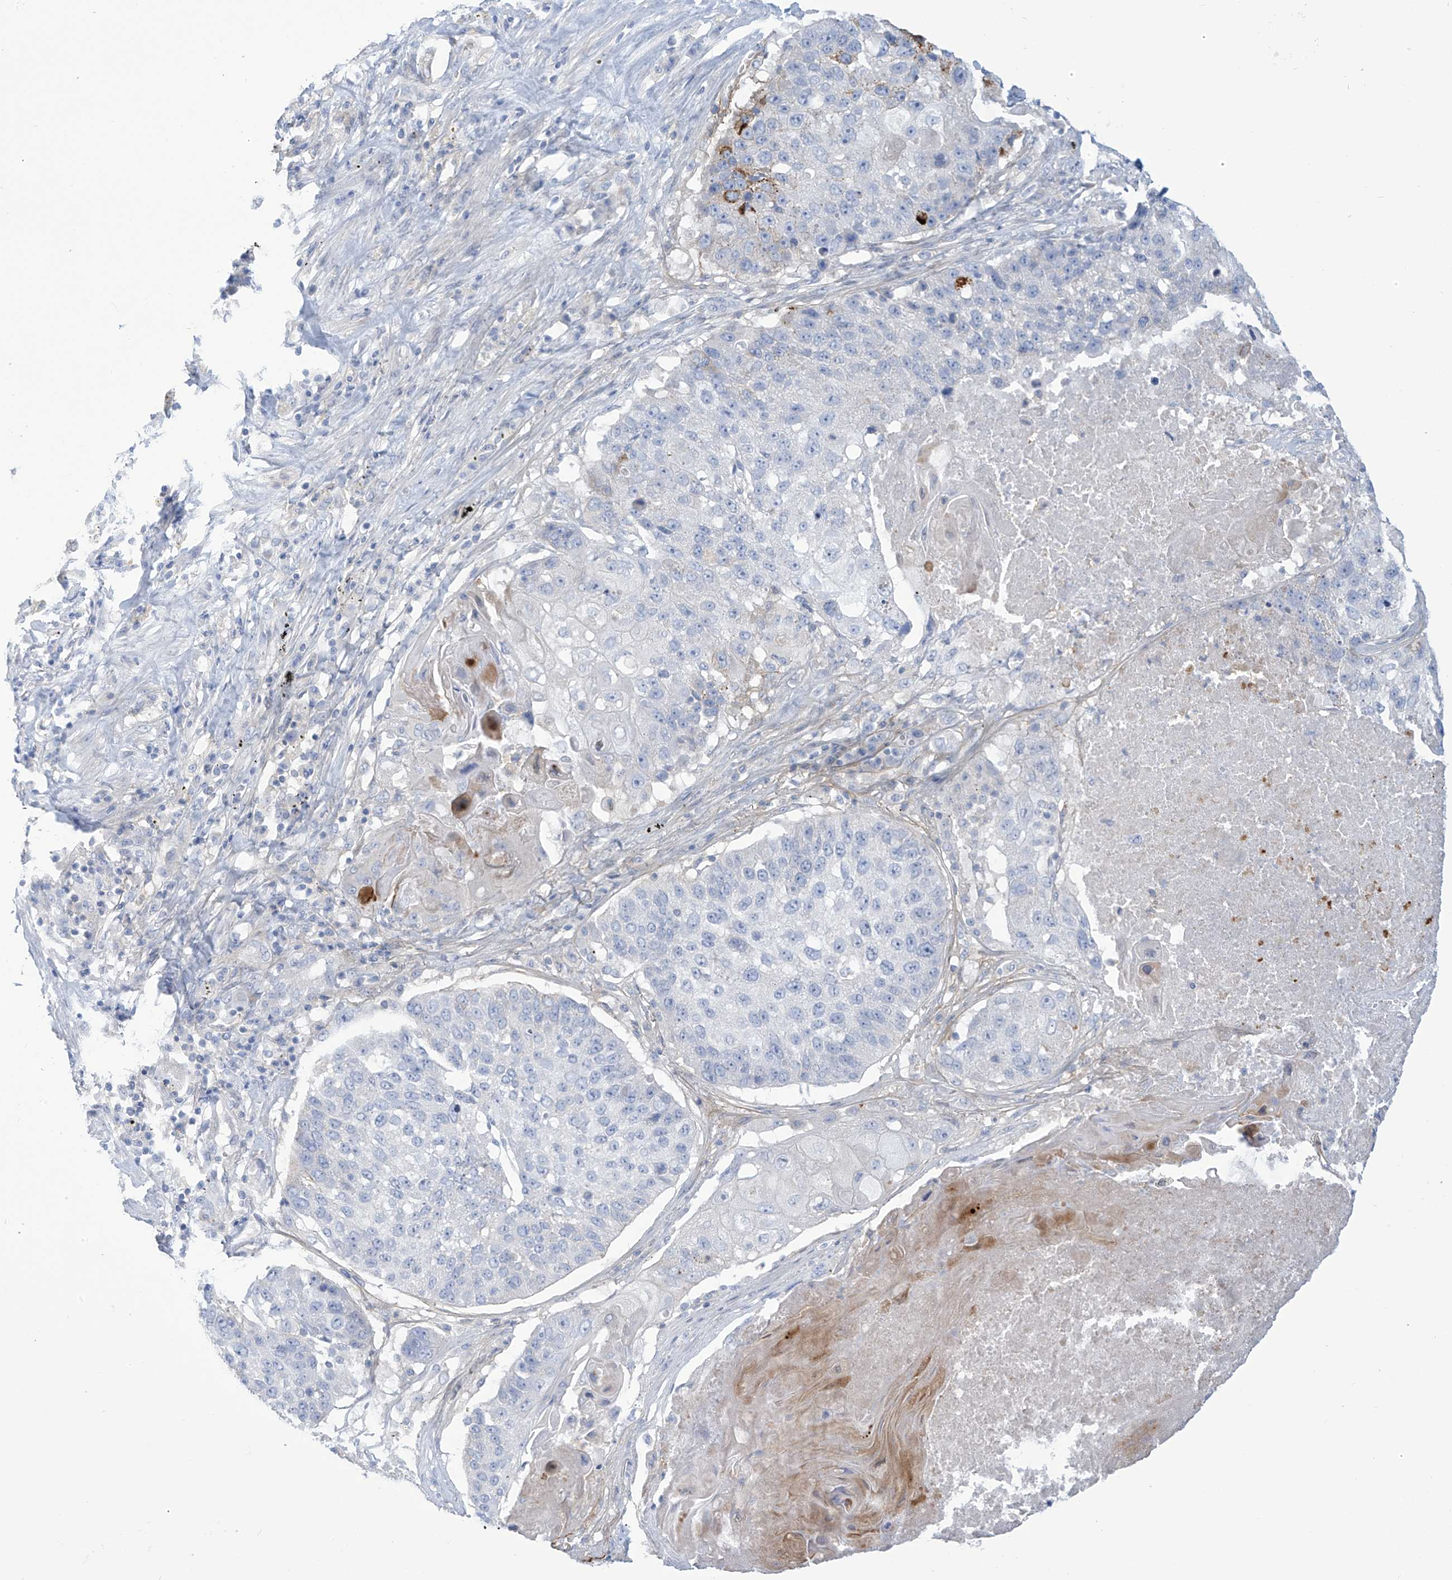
{"staining": {"intensity": "moderate", "quantity": "<25%", "location": "cytoplasmic/membranous"}, "tissue": "lung cancer", "cell_type": "Tumor cells", "image_type": "cancer", "snomed": [{"axis": "morphology", "description": "Squamous cell carcinoma, NOS"}, {"axis": "topography", "description": "Lung"}], "caption": "The micrograph shows staining of lung cancer, revealing moderate cytoplasmic/membranous protein expression (brown color) within tumor cells.", "gene": "FABP2", "patient": {"sex": "male", "age": 61}}